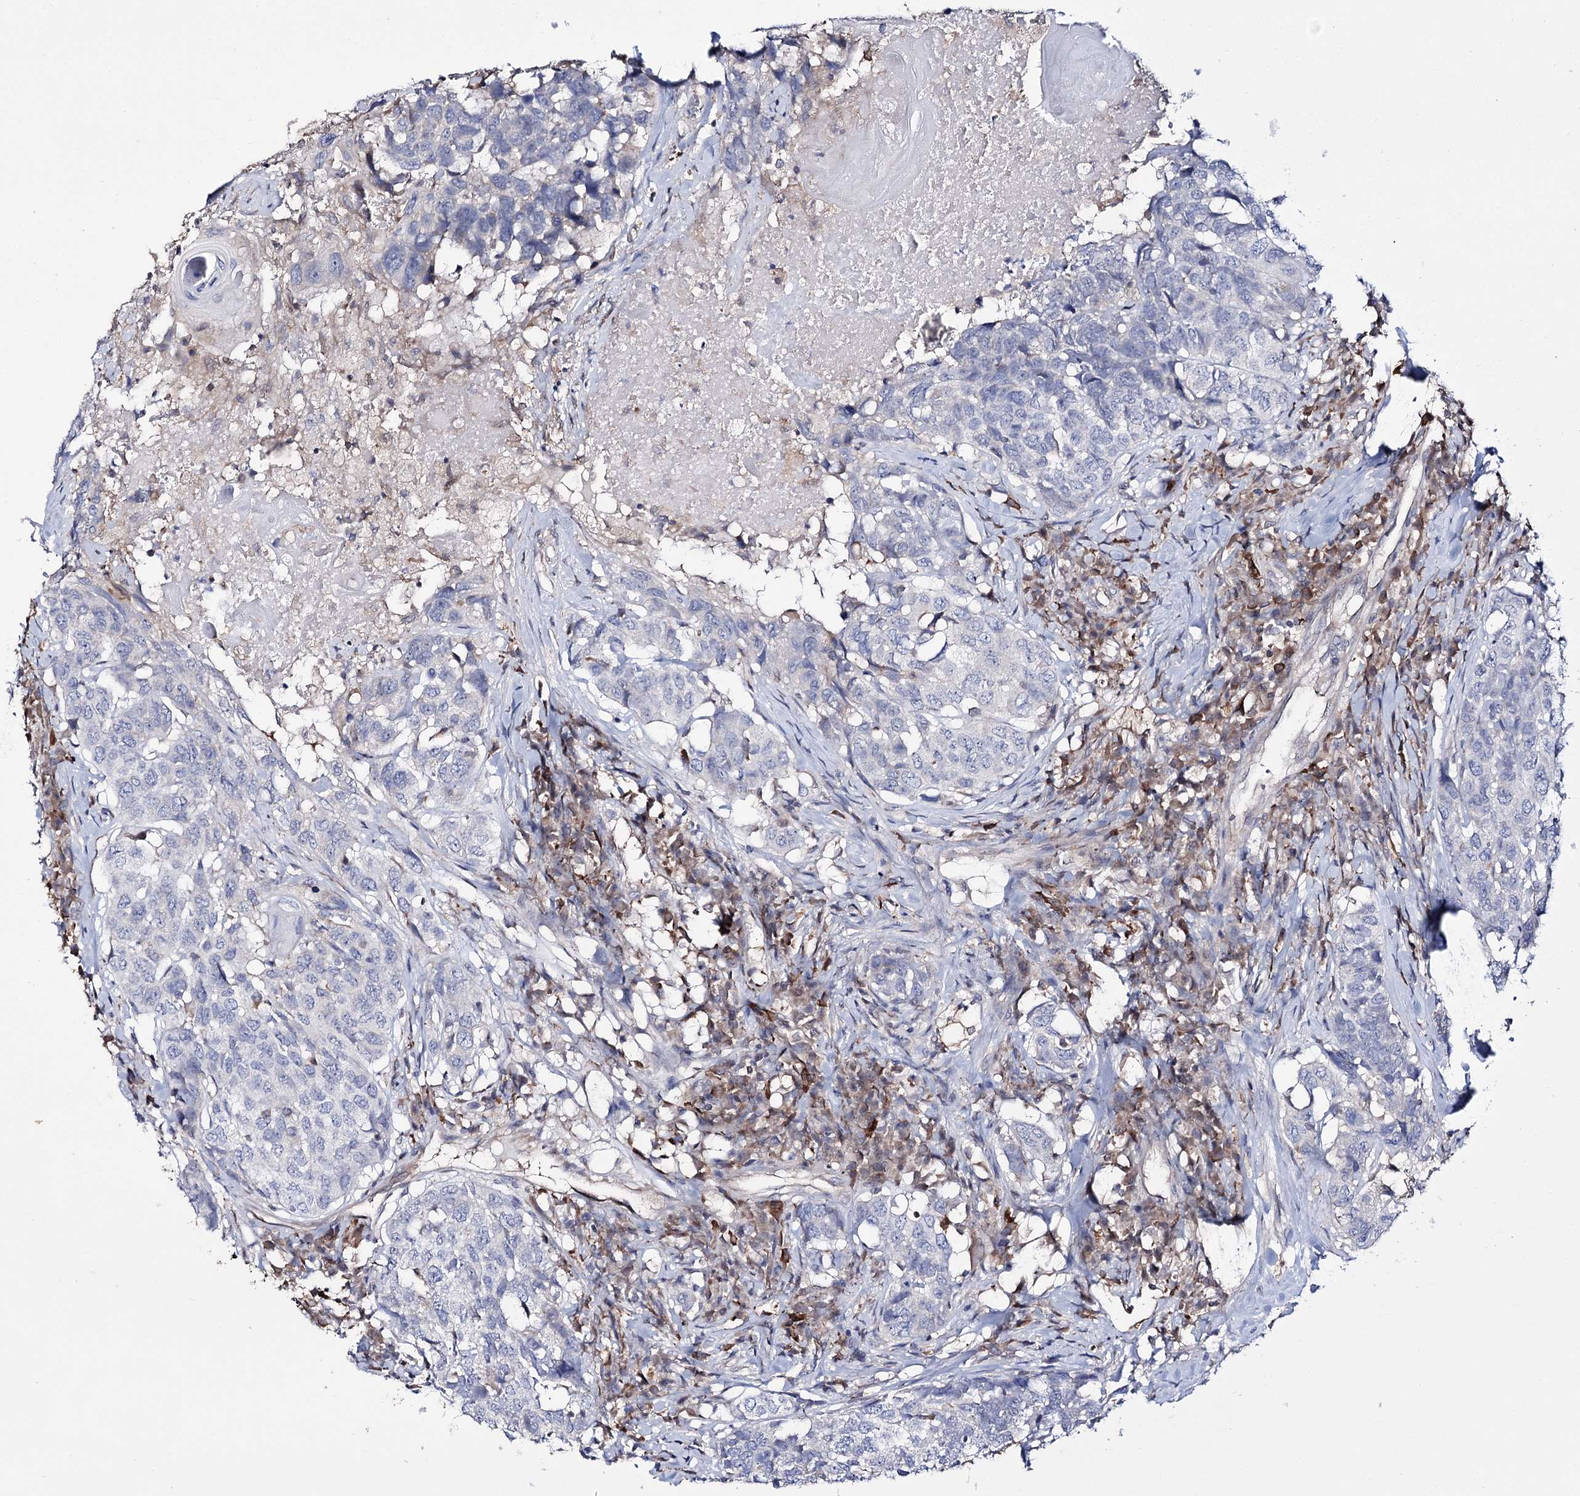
{"staining": {"intensity": "negative", "quantity": "none", "location": "none"}, "tissue": "head and neck cancer", "cell_type": "Tumor cells", "image_type": "cancer", "snomed": [{"axis": "morphology", "description": "Squamous cell carcinoma, NOS"}, {"axis": "topography", "description": "Head-Neck"}], "caption": "This is an immunohistochemistry (IHC) histopathology image of human head and neck cancer (squamous cell carcinoma). There is no expression in tumor cells.", "gene": "PTER", "patient": {"sex": "male", "age": 66}}